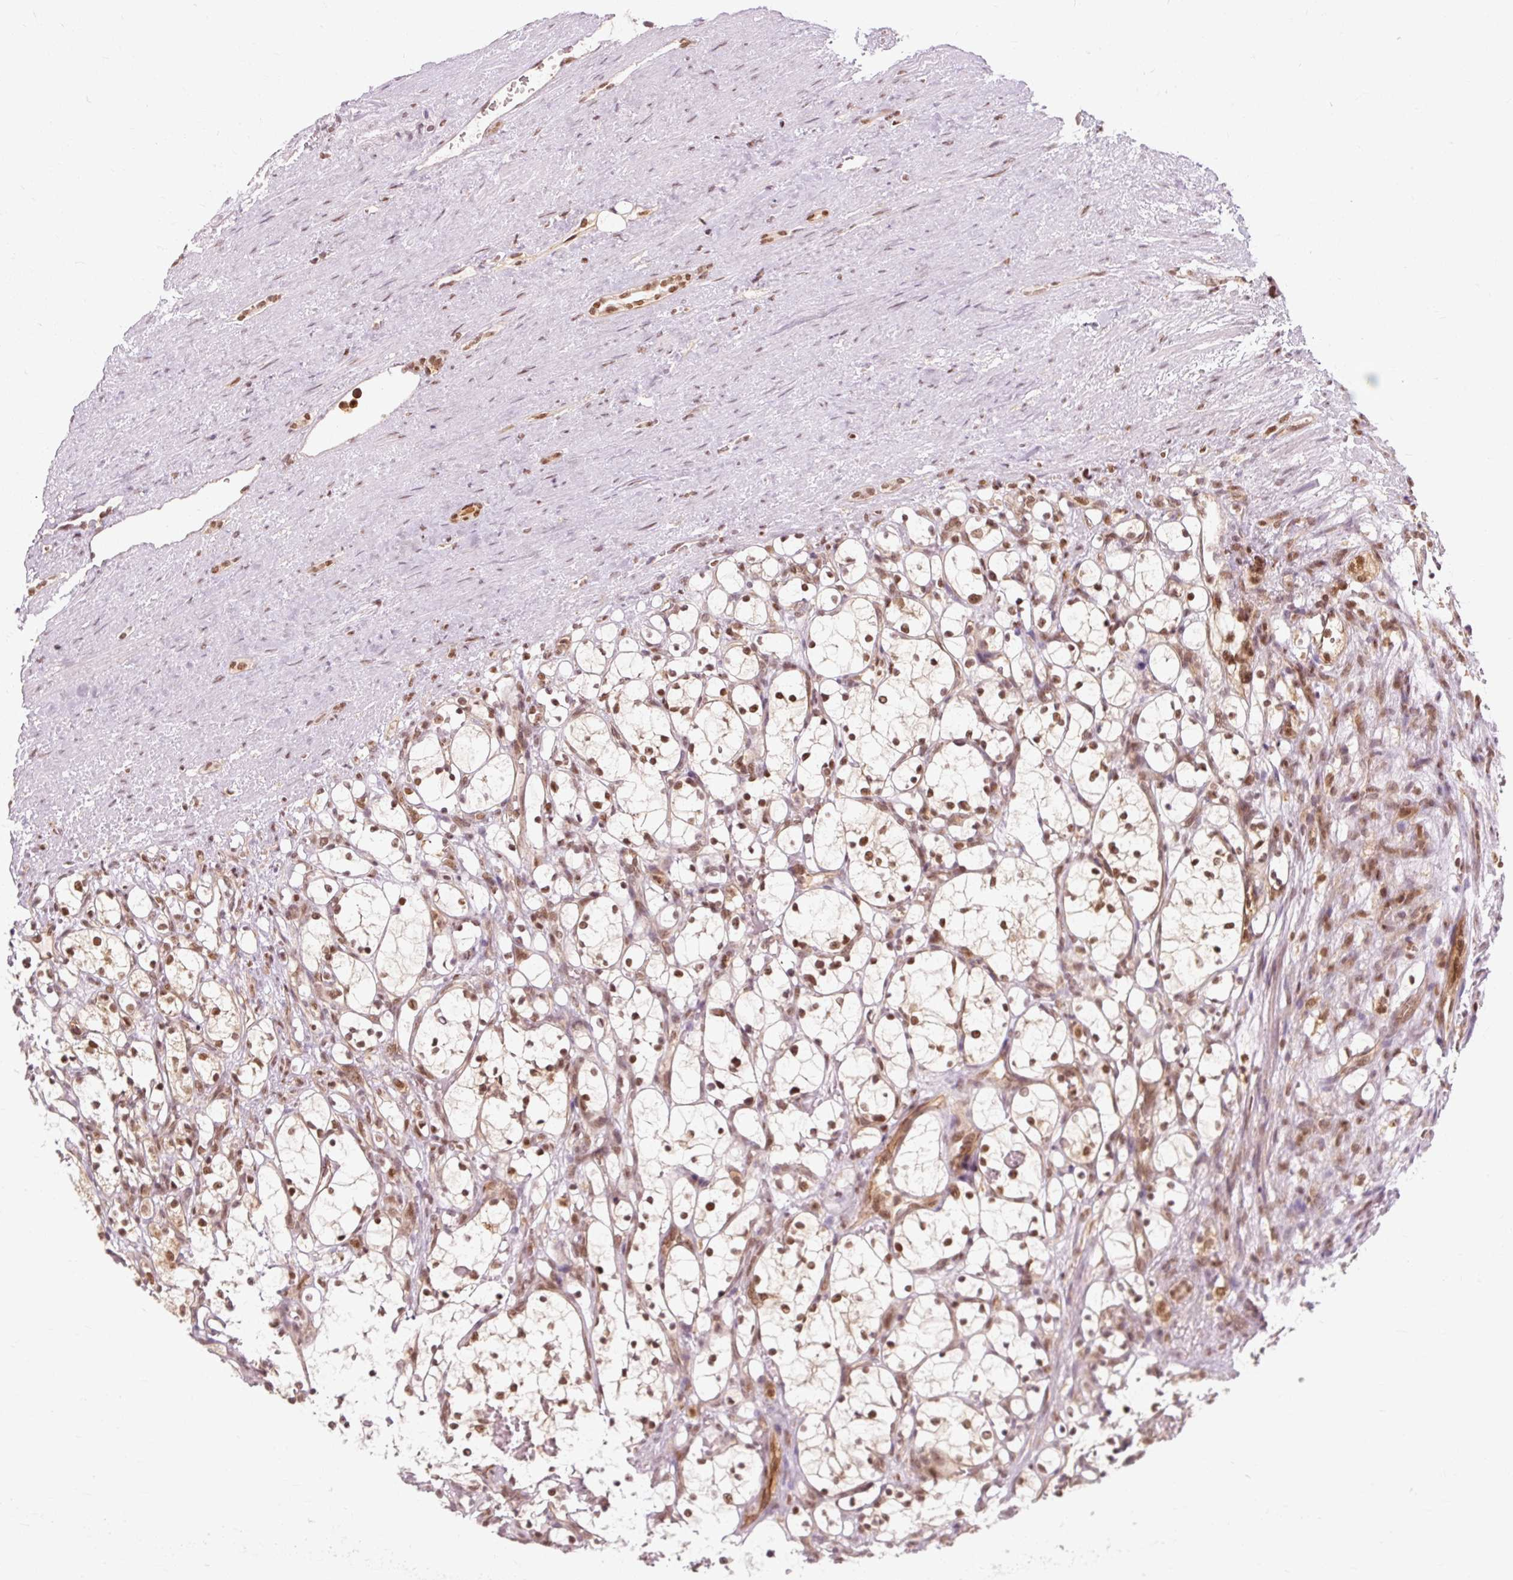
{"staining": {"intensity": "moderate", "quantity": ">75%", "location": "nuclear"}, "tissue": "renal cancer", "cell_type": "Tumor cells", "image_type": "cancer", "snomed": [{"axis": "morphology", "description": "Adenocarcinoma, NOS"}, {"axis": "topography", "description": "Kidney"}], "caption": "An IHC image of tumor tissue is shown. Protein staining in brown labels moderate nuclear positivity in renal cancer (adenocarcinoma) within tumor cells.", "gene": "CSTF1", "patient": {"sex": "female", "age": 69}}